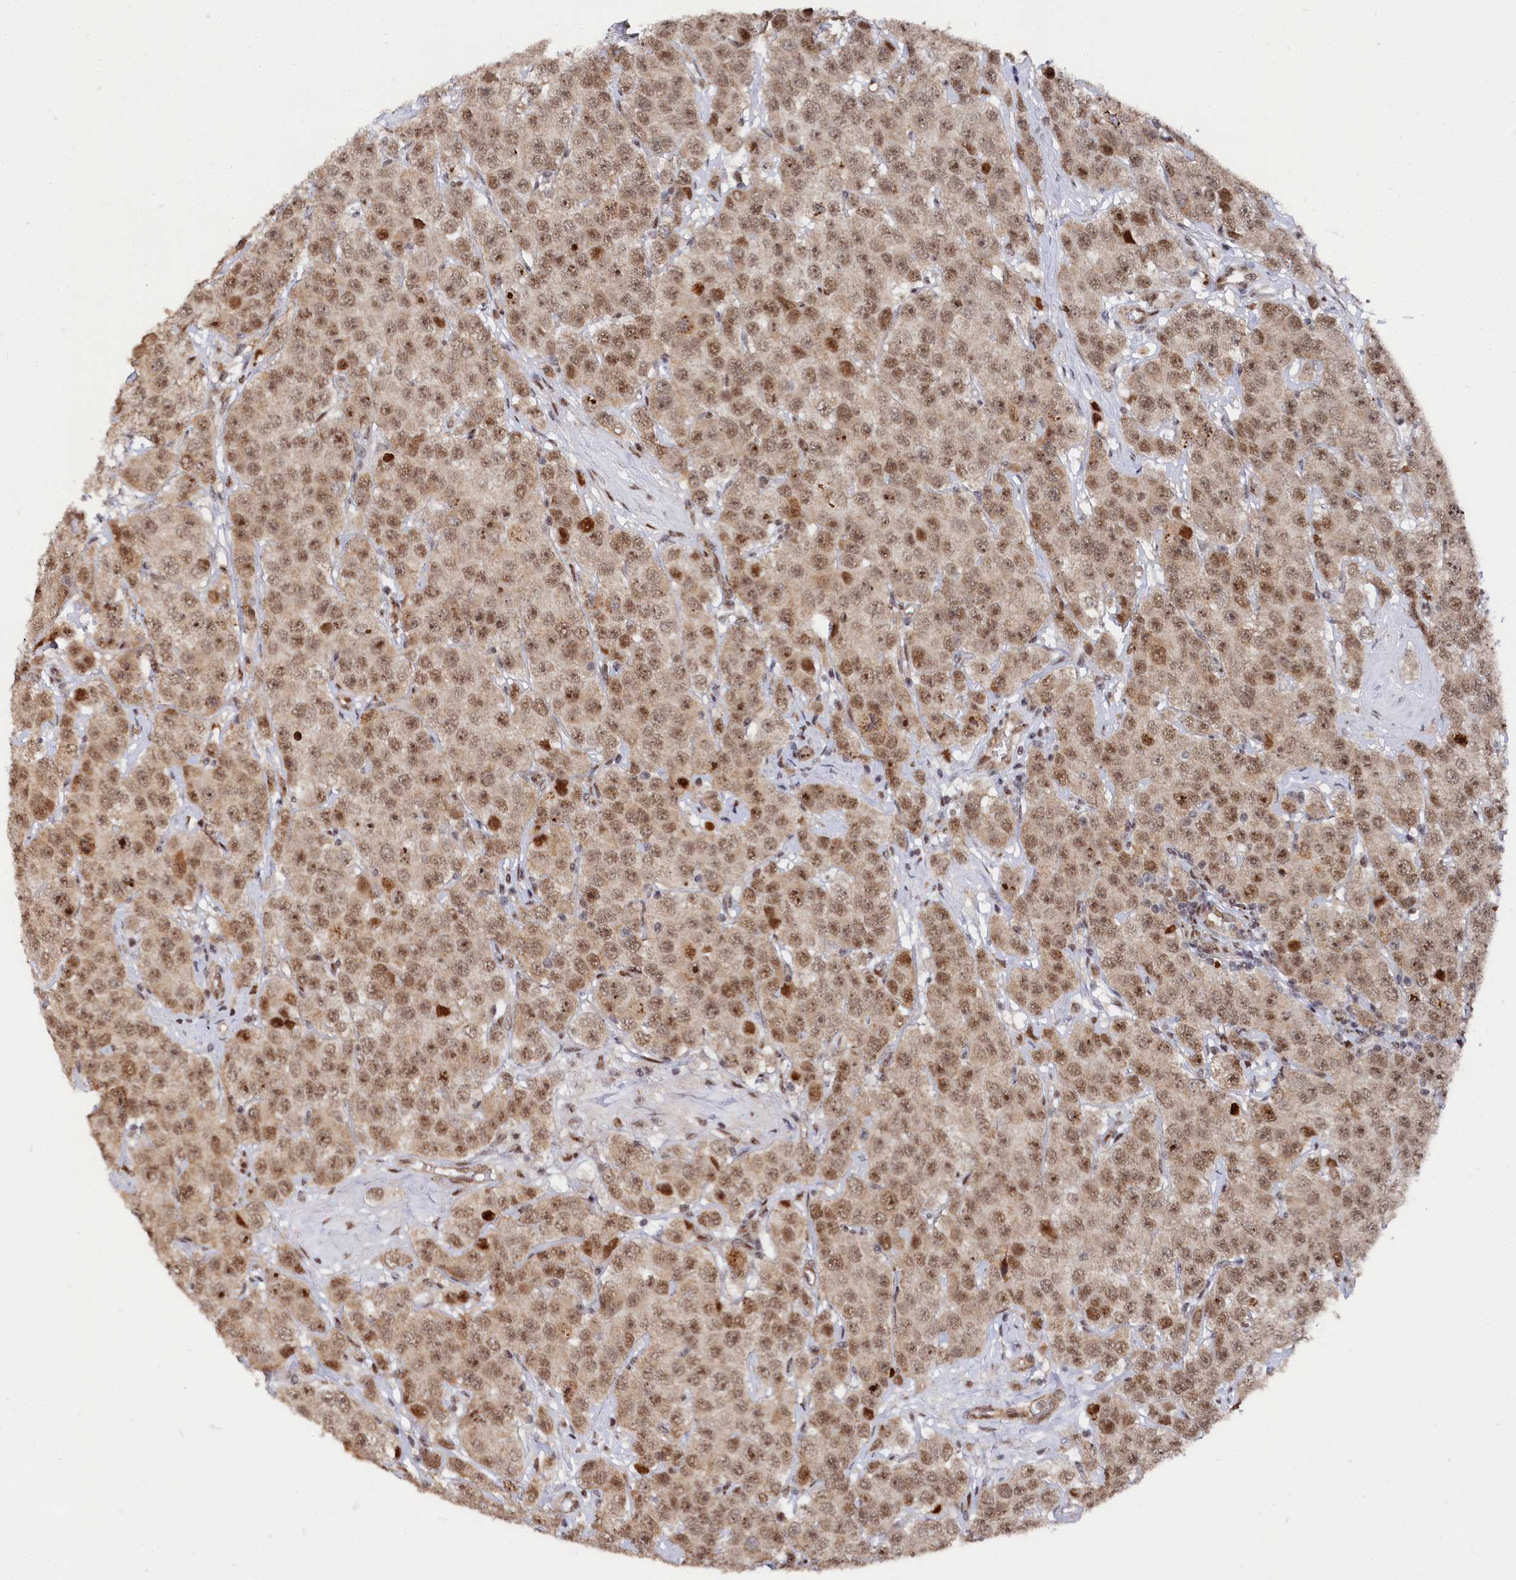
{"staining": {"intensity": "moderate", "quantity": ">75%", "location": "nuclear"}, "tissue": "testis cancer", "cell_type": "Tumor cells", "image_type": "cancer", "snomed": [{"axis": "morphology", "description": "Seminoma, NOS"}, {"axis": "topography", "description": "Testis"}], "caption": "Protein staining shows moderate nuclear positivity in about >75% of tumor cells in seminoma (testis).", "gene": "BUB3", "patient": {"sex": "male", "age": 28}}